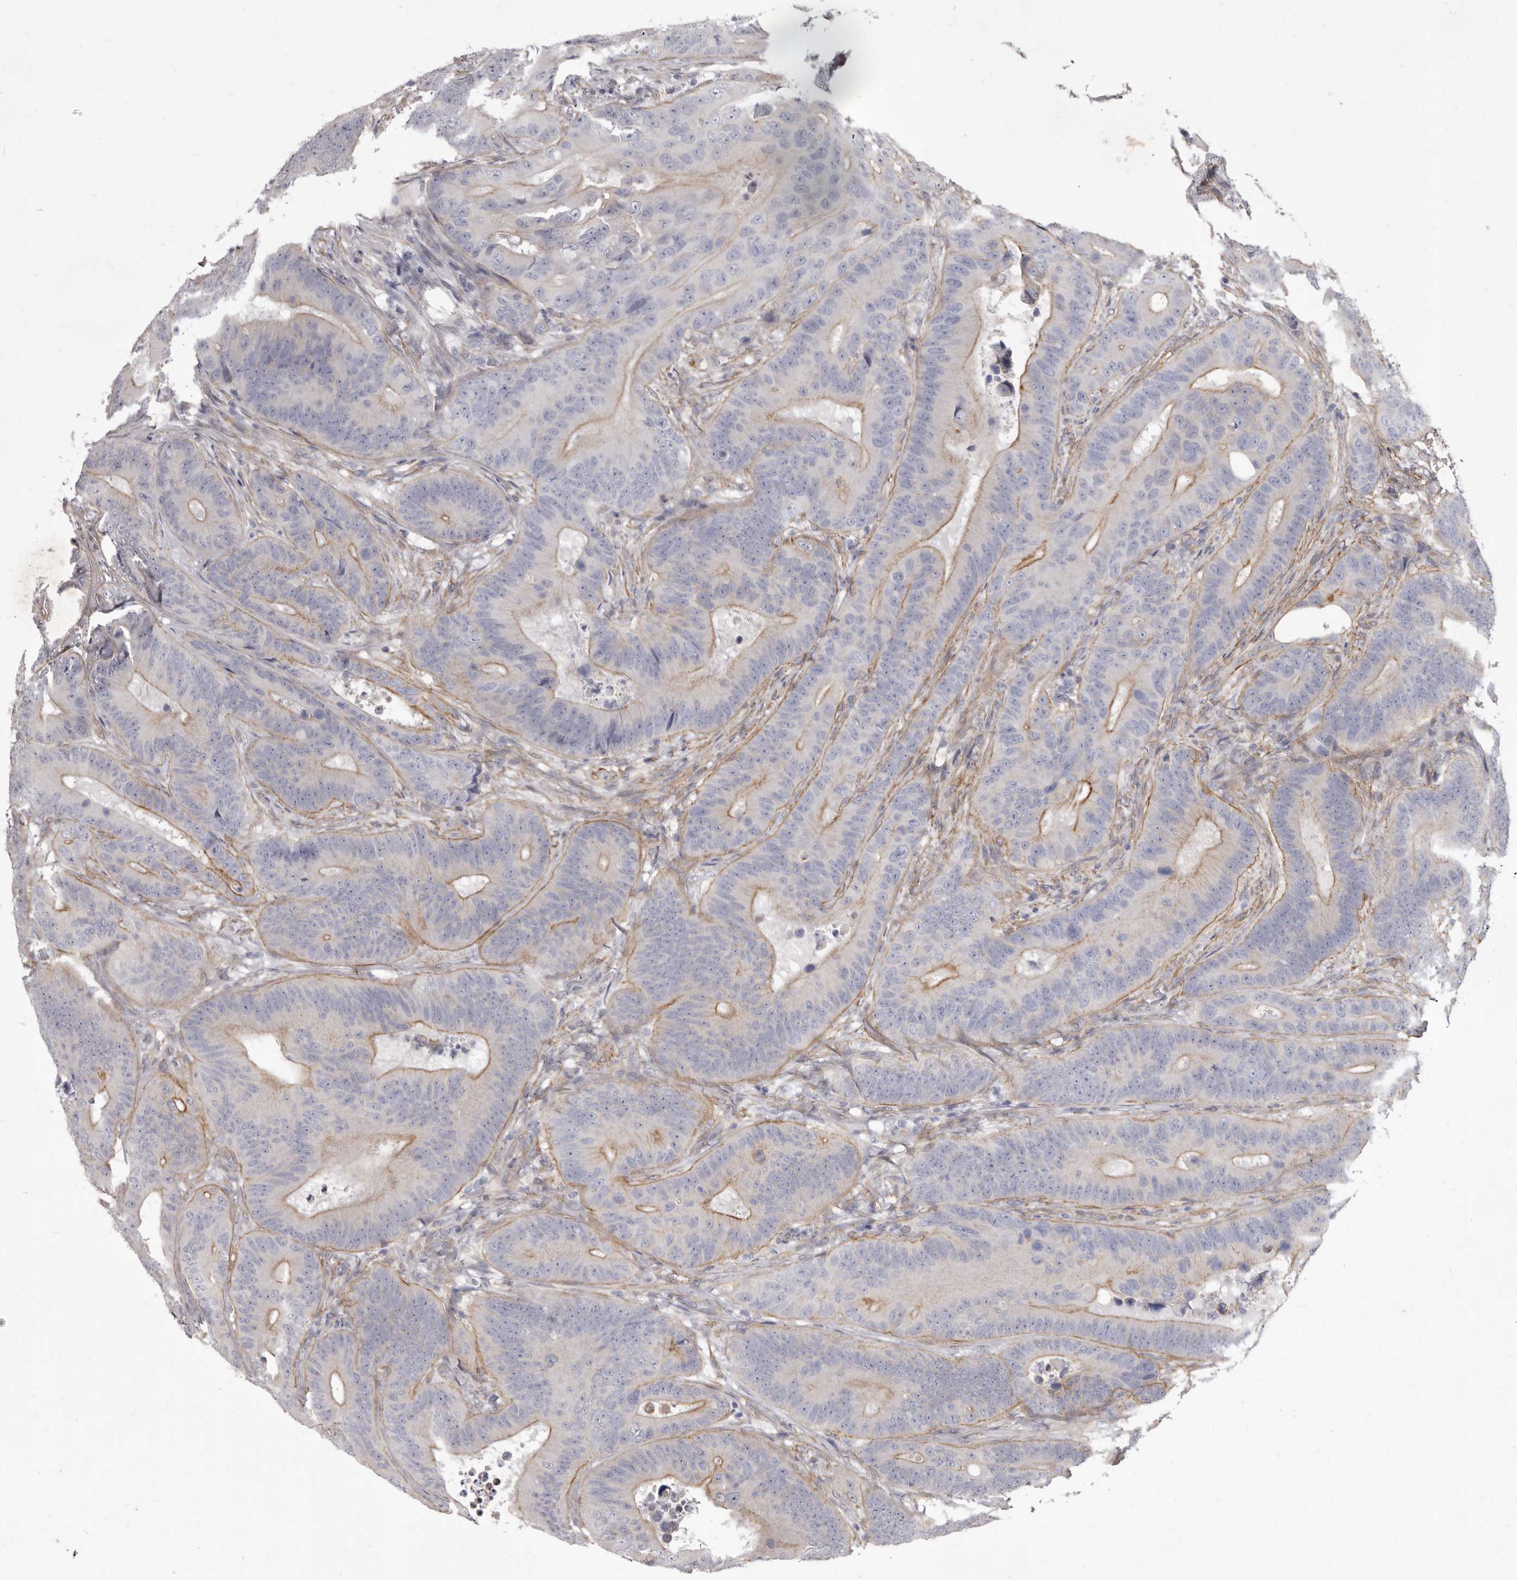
{"staining": {"intensity": "weak", "quantity": "<25%", "location": "cytoplasmic/membranous"}, "tissue": "colorectal cancer", "cell_type": "Tumor cells", "image_type": "cancer", "snomed": [{"axis": "morphology", "description": "Adenocarcinoma, NOS"}, {"axis": "topography", "description": "Colon"}], "caption": "Immunohistochemistry image of neoplastic tissue: colorectal adenocarcinoma stained with DAB (3,3'-diaminobenzidine) shows no significant protein staining in tumor cells.", "gene": "P2RX6", "patient": {"sex": "male", "age": 83}}